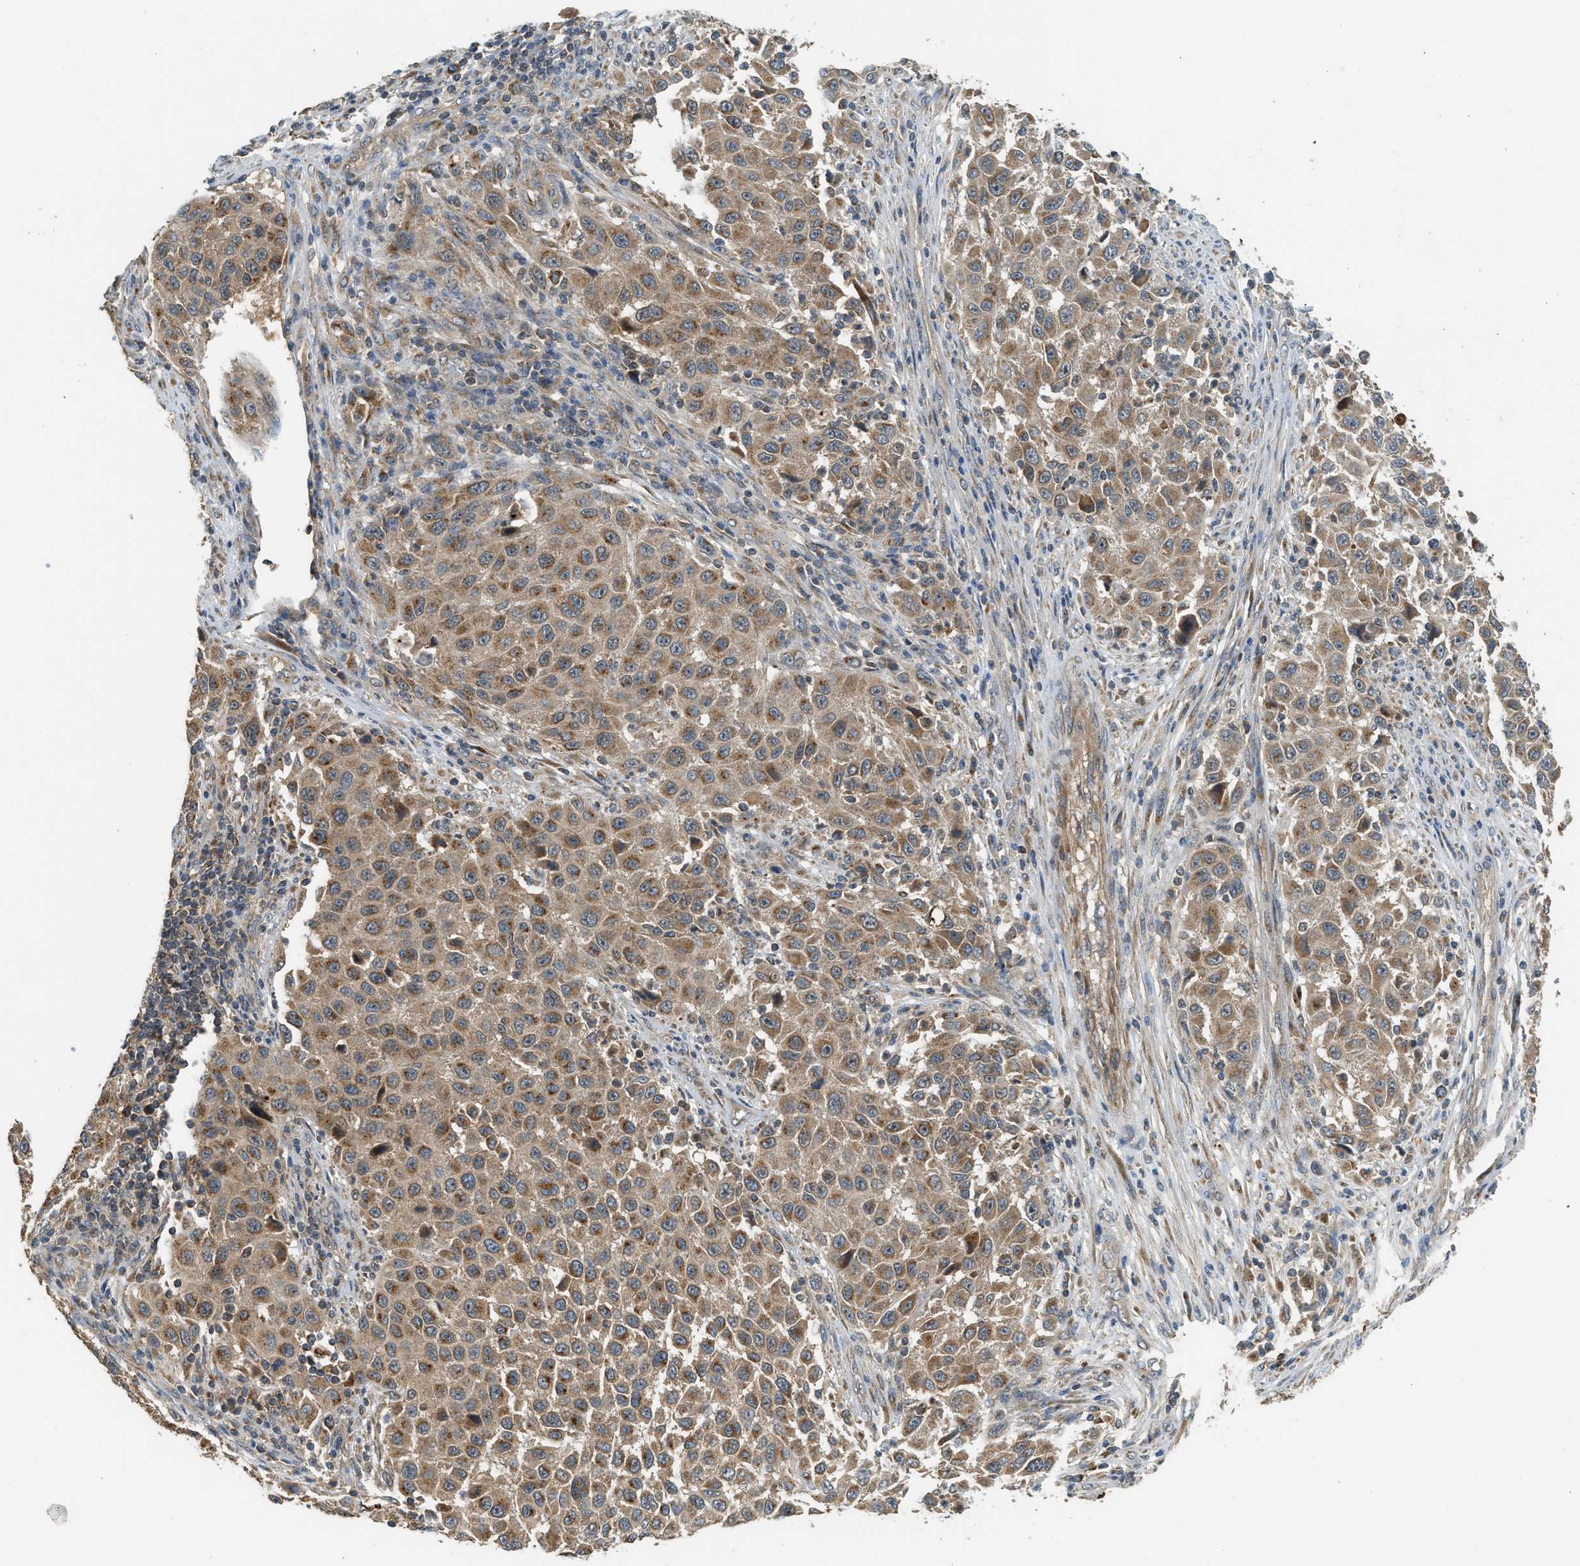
{"staining": {"intensity": "moderate", "quantity": ">75%", "location": "cytoplasmic/membranous"}, "tissue": "melanoma", "cell_type": "Tumor cells", "image_type": "cancer", "snomed": [{"axis": "morphology", "description": "Malignant melanoma, Metastatic site"}, {"axis": "topography", "description": "Lymph node"}], "caption": "Malignant melanoma (metastatic site) tissue demonstrates moderate cytoplasmic/membranous staining in approximately >75% of tumor cells, visualized by immunohistochemistry.", "gene": "STARD3", "patient": {"sex": "male", "age": 61}}